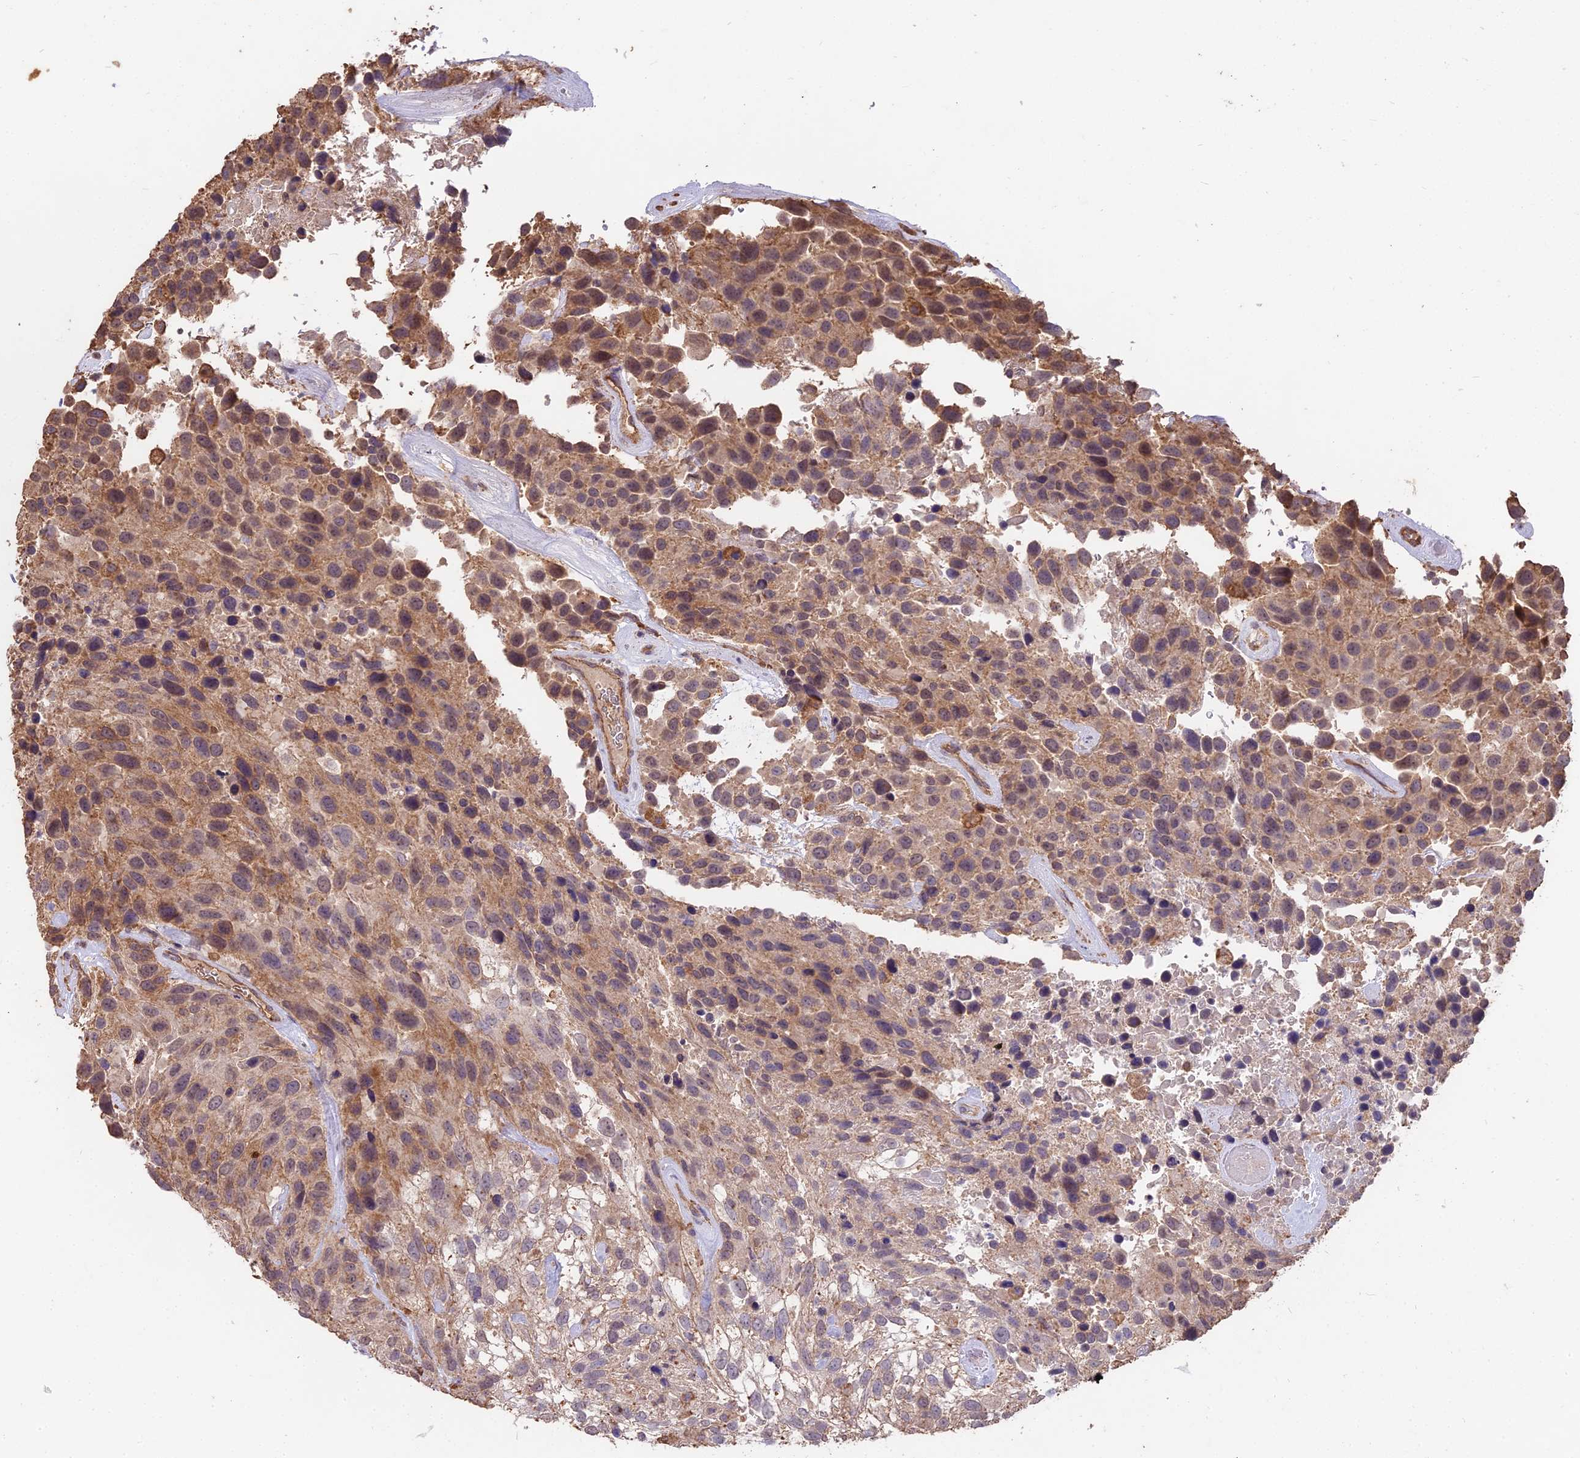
{"staining": {"intensity": "moderate", "quantity": "25%-75%", "location": "cytoplasmic/membranous,nuclear"}, "tissue": "urothelial cancer", "cell_type": "Tumor cells", "image_type": "cancer", "snomed": [{"axis": "morphology", "description": "Urothelial carcinoma, High grade"}, {"axis": "topography", "description": "Urinary bladder"}], "caption": "Moderate cytoplasmic/membranous and nuclear protein expression is seen in approximately 25%-75% of tumor cells in urothelial carcinoma (high-grade).", "gene": "CEMIP2", "patient": {"sex": "female", "age": 70}}